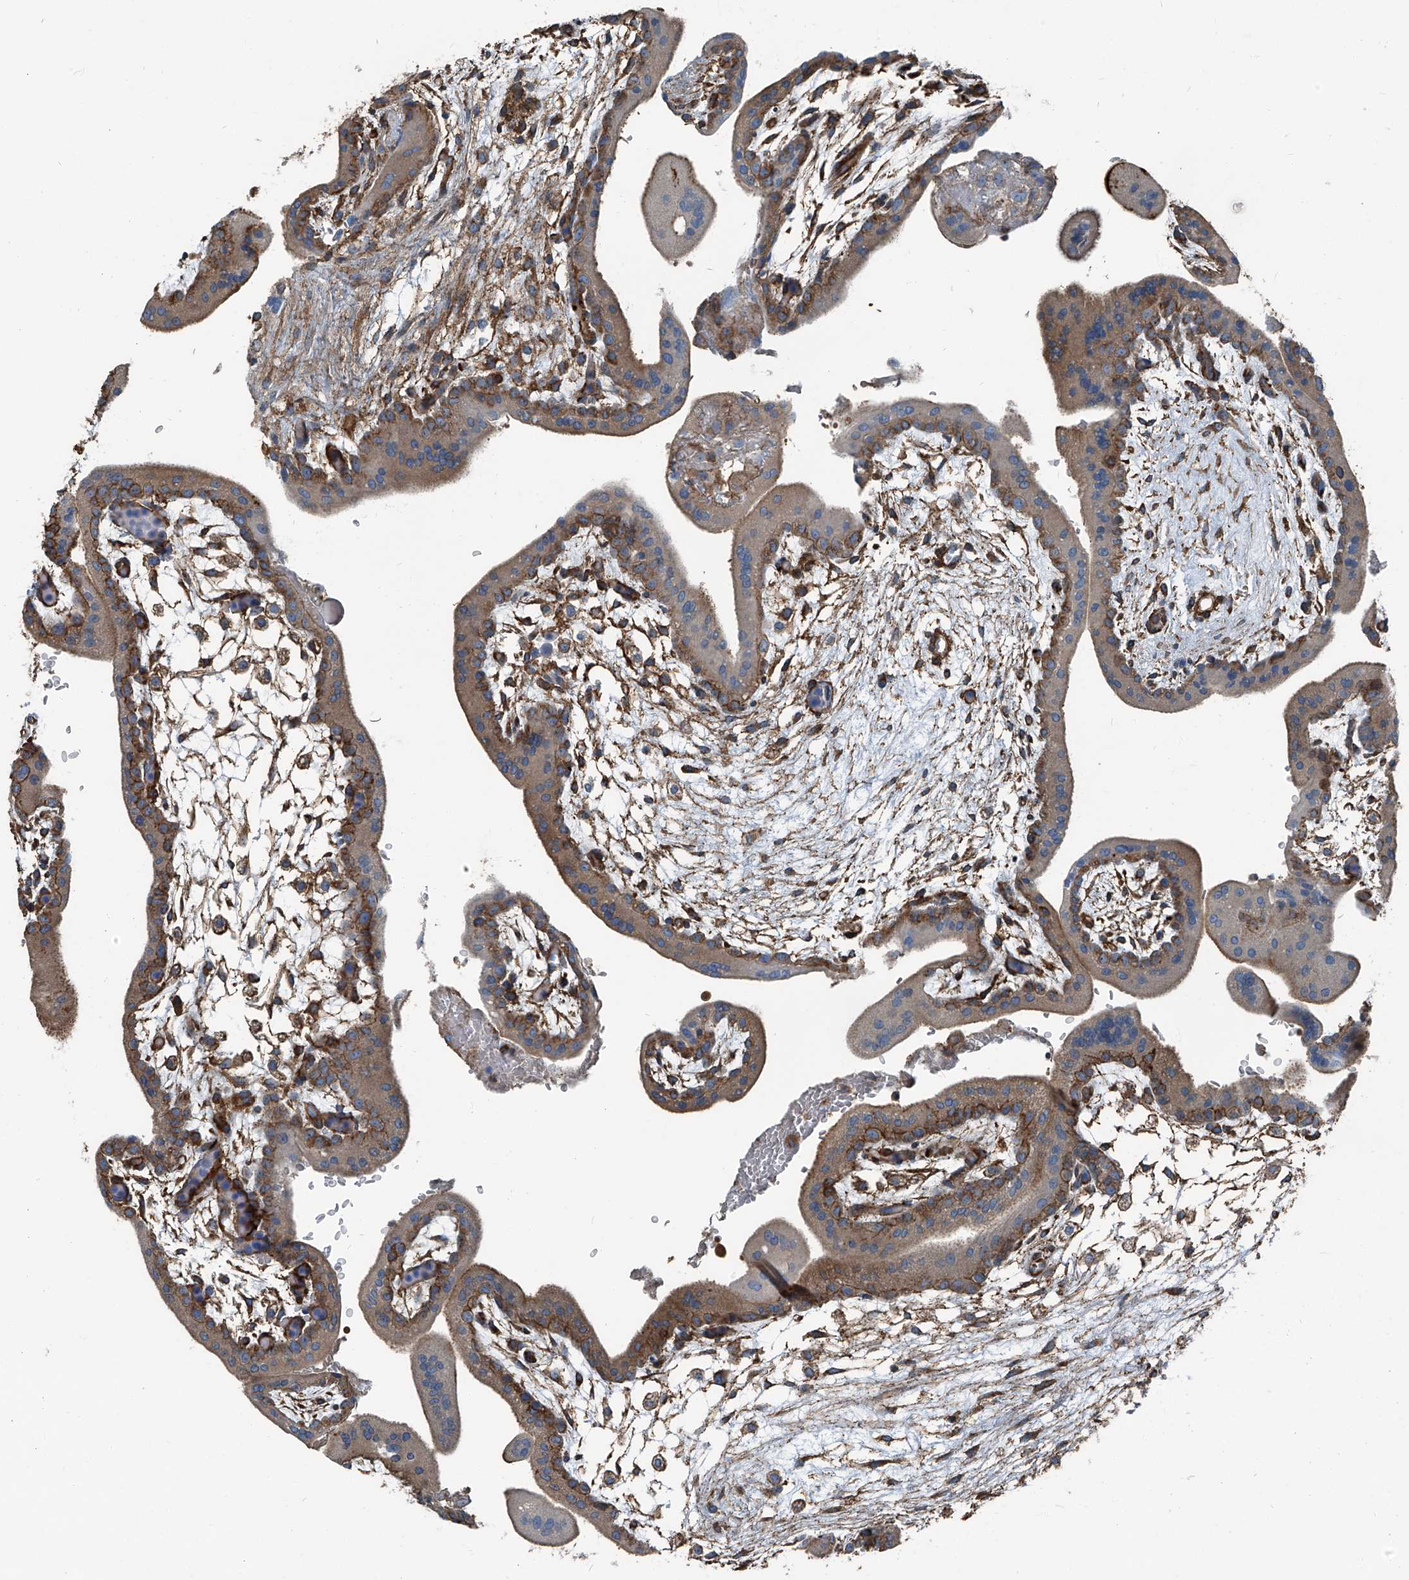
{"staining": {"intensity": "moderate", "quantity": "25%-75%", "location": "cytoplasmic/membranous"}, "tissue": "placenta", "cell_type": "Trophoblastic cells", "image_type": "normal", "snomed": [{"axis": "morphology", "description": "Normal tissue, NOS"}, {"axis": "topography", "description": "Placenta"}], "caption": "A brown stain shows moderate cytoplasmic/membranous staining of a protein in trophoblastic cells of normal placenta. Nuclei are stained in blue.", "gene": "SEPTIN7", "patient": {"sex": "female", "age": 35}}